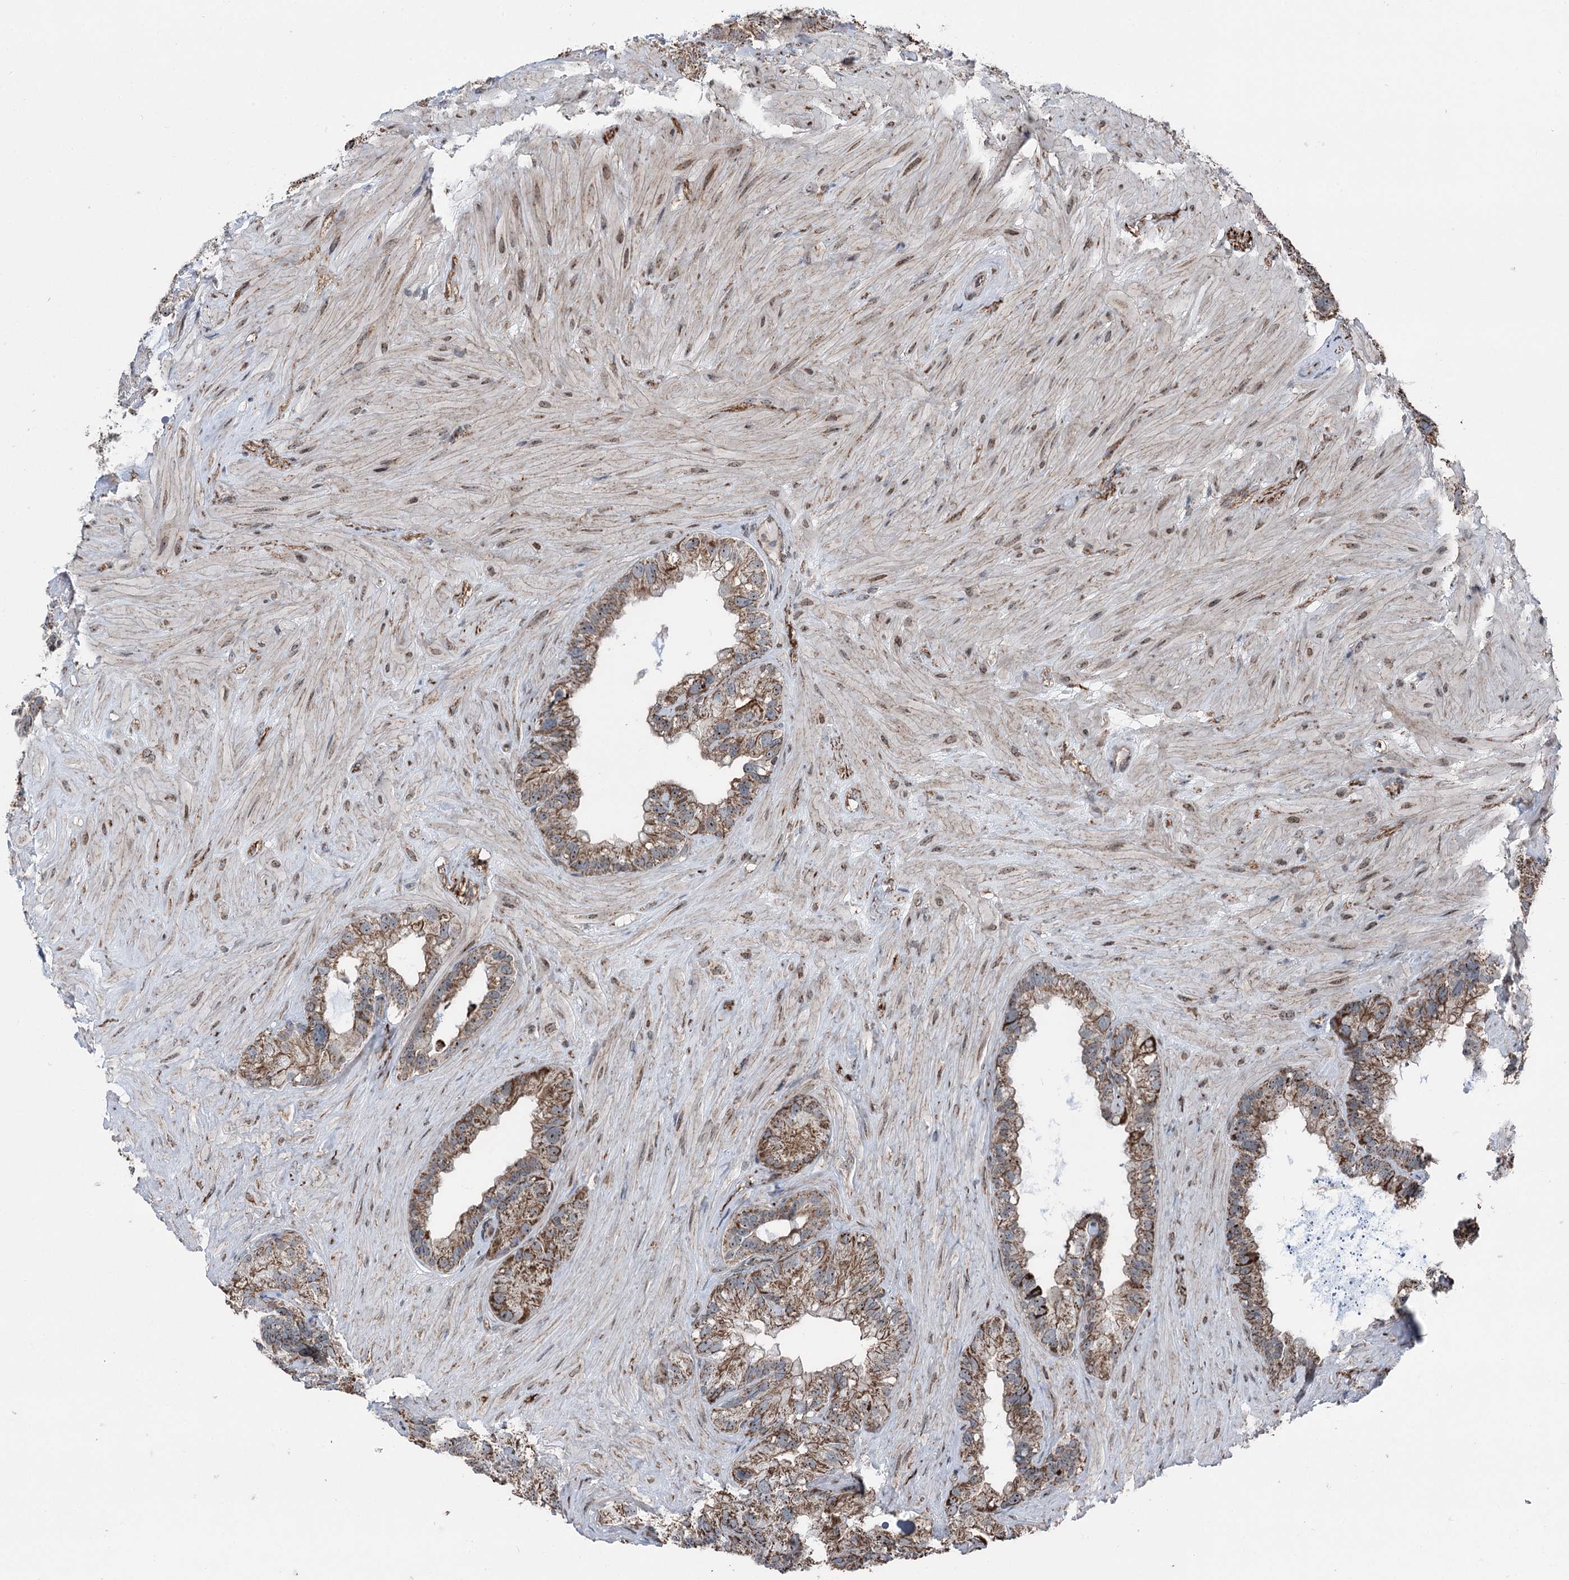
{"staining": {"intensity": "moderate", "quantity": ">75%", "location": "cytoplasmic/membranous"}, "tissue": "seminal vesicle", "cell_type": "Glandular cells", "image_type": "normal", "snomed": [{"axis": "morphology", "description": "Normal tissue, NOS"}, {"axis": "topography", "description": "Prostate"}, {"axis": "topography", "description": "Seminal veicle"}], "caption": "Brown immunohistochemical staining in benign human seminal vesicle displays moderate cytoplasmic/membranous expression in about >75% of glandular cells. (DAB IHC with brightfield microscopy, high magnification).", "gene": "STEEP1", "patient": {"sex": "male", "age": 68}}